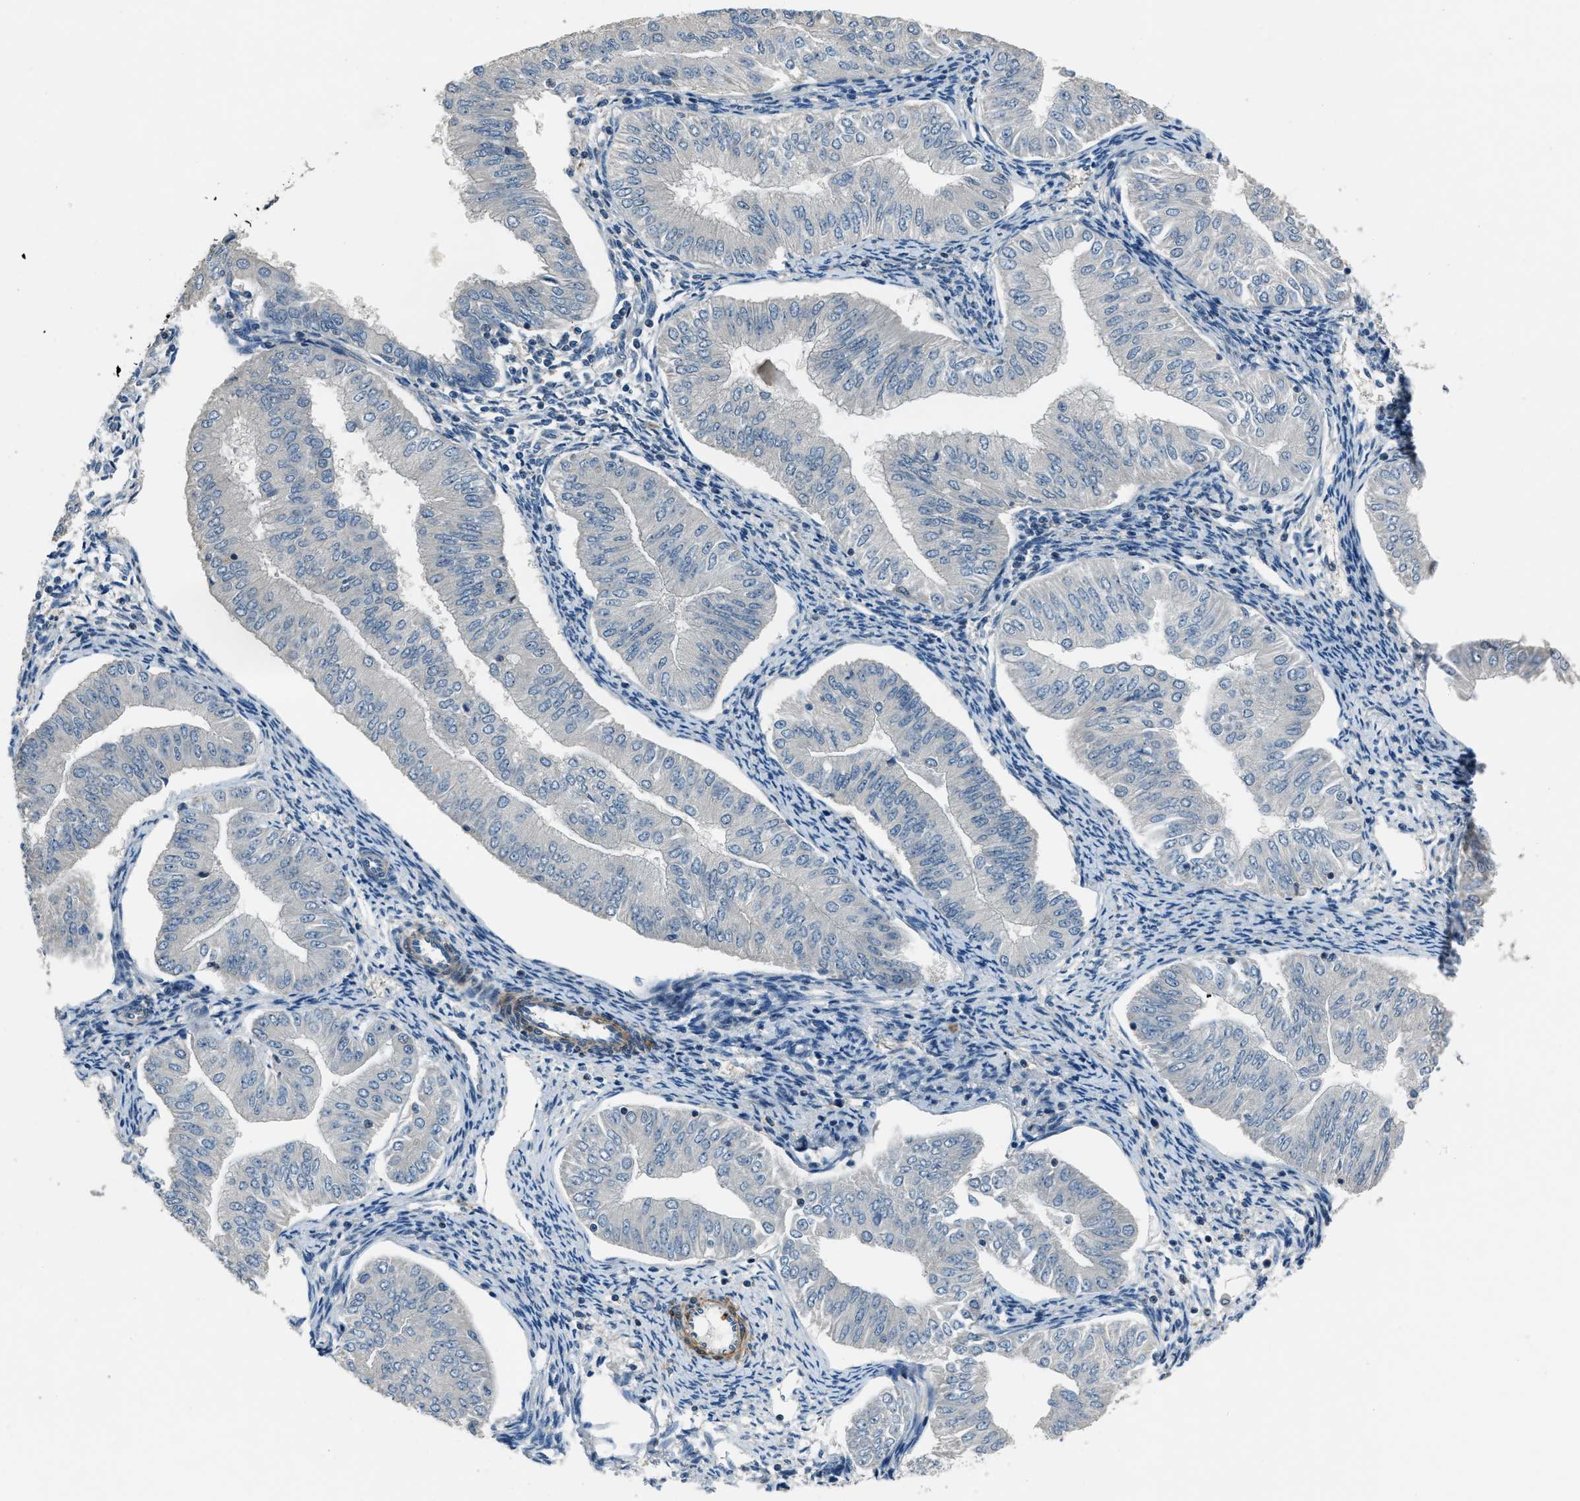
{"staining": {"intensity": "negative", "quantity": "none", "location": "none"}, "tissue": "endometrial cancer", "cell_type": "Tumor cells", "image_type": "cancer", "snomed": [{"axis": "morphology", "description": "Normal tissue, NOS"}, {"axis": "morphology", "description": "Adenocarcinoma, NOS"}, {"axis": "topography", "description": "Endometrium"}], "caption": "Protein analysis of endometrial adenocarcinoma exhibits no significant staining in tumor cells.", "gene": "NUDCD3", "patient": {"sex": "female", "age": 53}}